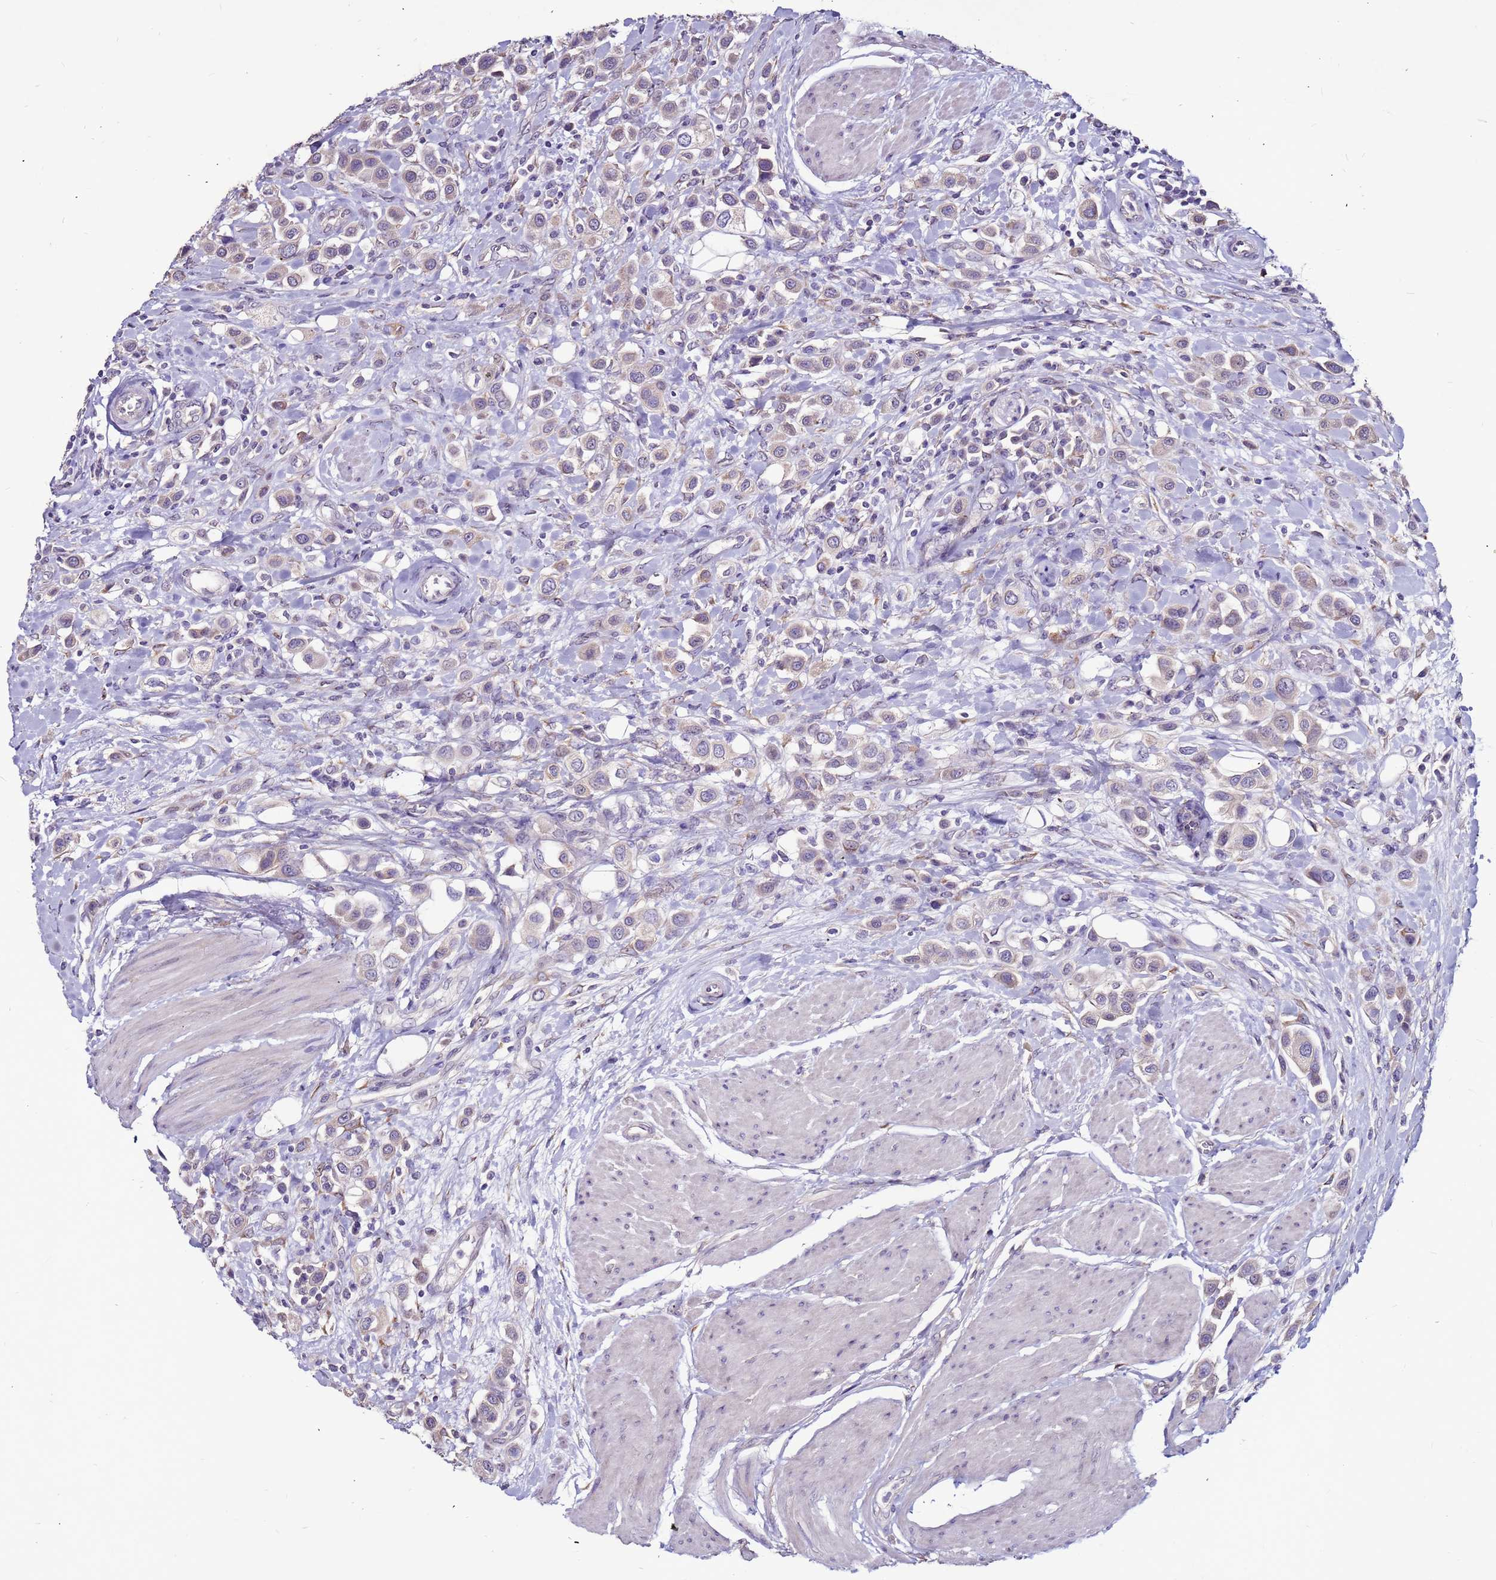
{"staining": {"intensity": "weak", "quantity": "<25%", "location": "cytoplasmic/membranous"}, "tissue": "urothelial cancer", "cell_type": "Tumor cells", "image_type": "cancer", "snomed": [{"axis": "morphology", "description": "Urothelial carcinoma, High grade"}, {"axis": "topography", "description": "Urinary bladder"}], "caption": "Urothelial cancer was stained to show a protein in brown. There is no significant staining in tumor cells.", "gene": "SLC44A3", "patient": {"sex": "male", "age": 50}}